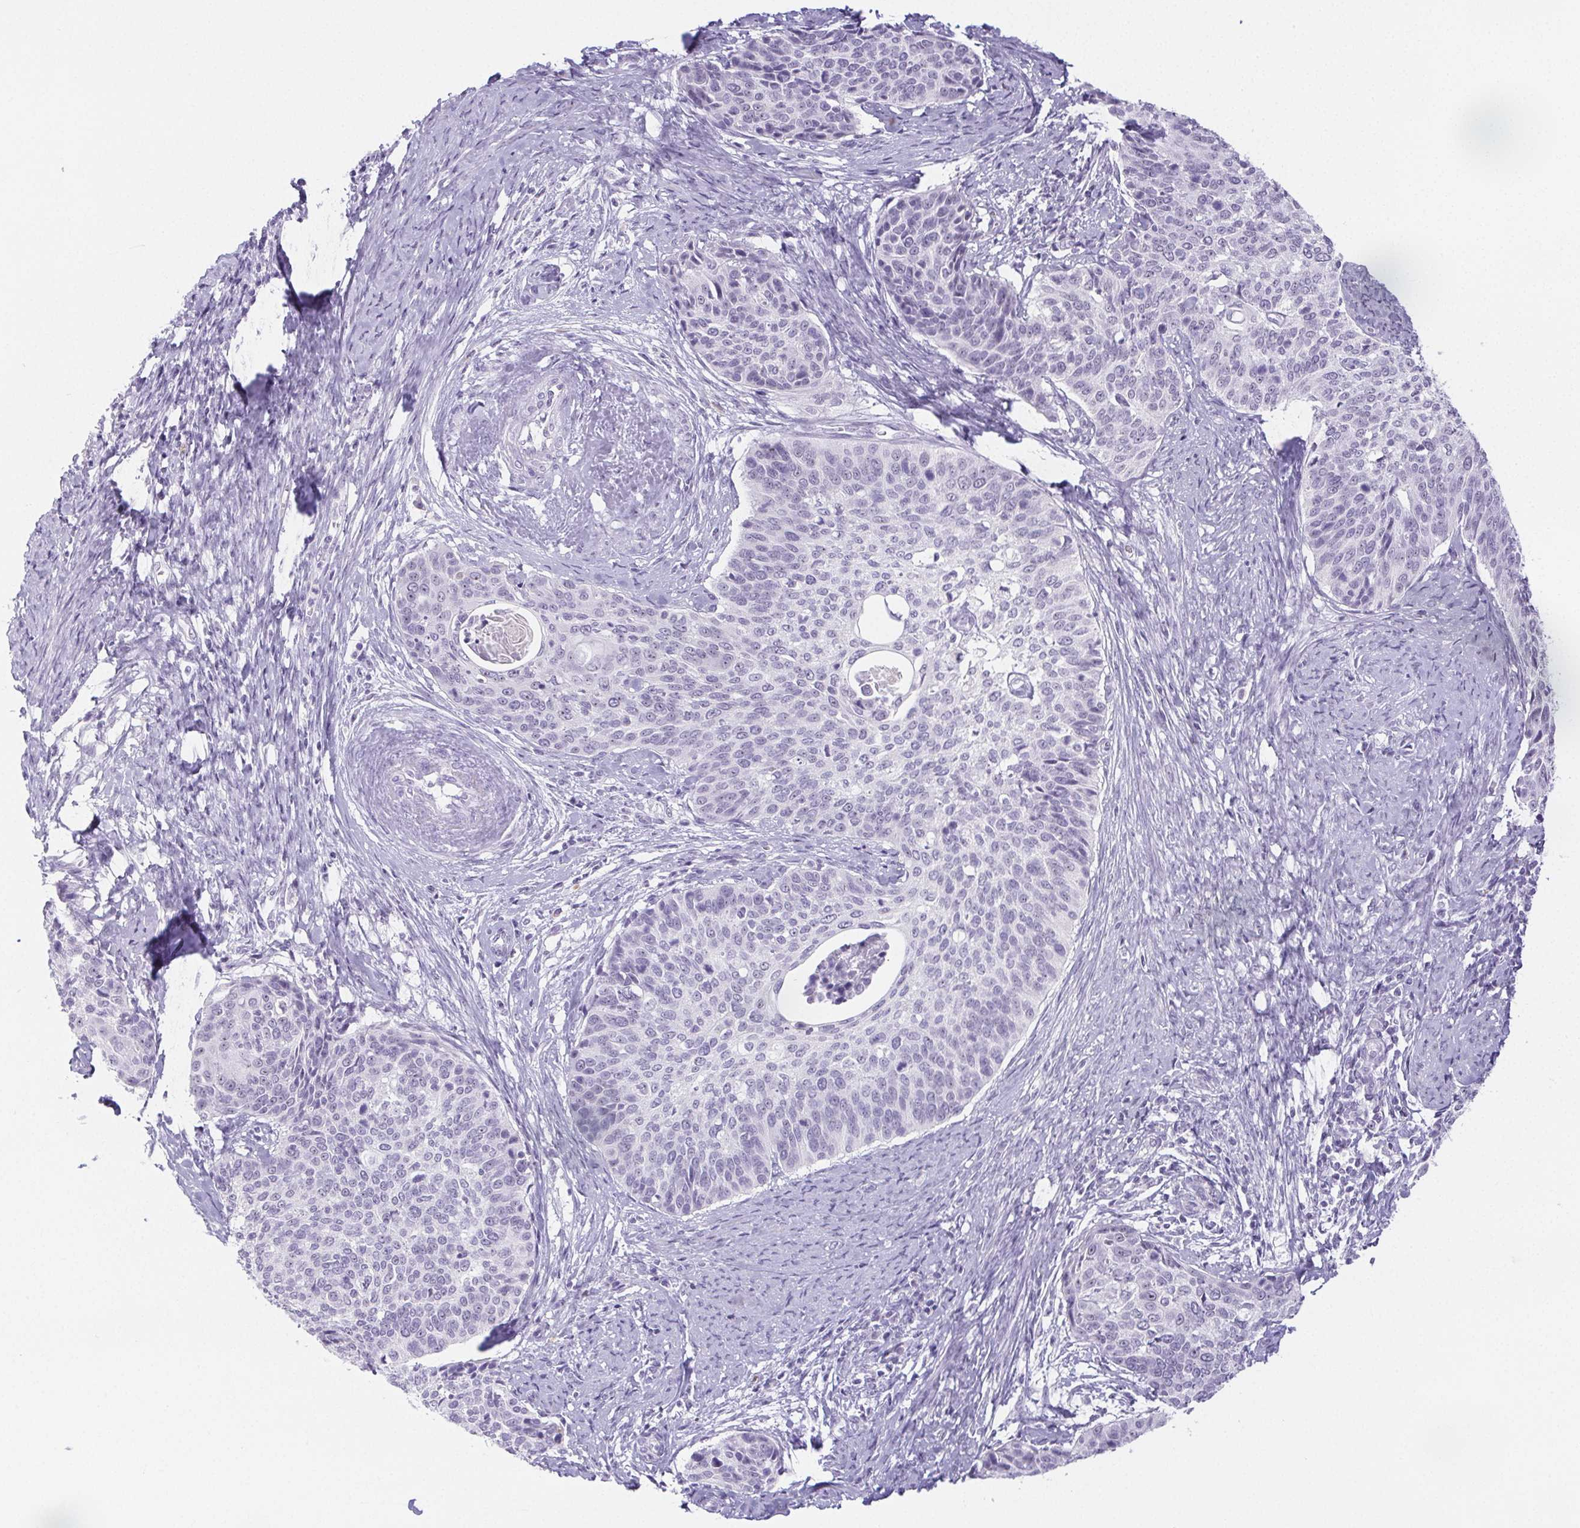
{"staining": {"intensity": "negative", "quantity": "none", "location": "none"}, "tissue": "cervical cancer", "cell_type": "Tumor cells", "image_type": "cancer", "snomed": [{"axis": "morphology", "description": "Squamous cell carcinoma, NOS"}, {"axis": "topography", "description": "Cervix"}], "caption": "Cervical cancer (squamous cell carcinoma) was stained to show a protein in brown. There is no significant staining in tumor cells.", "gene": "ST8SIA3", "patient": {"sex": "female", "age": 69}}